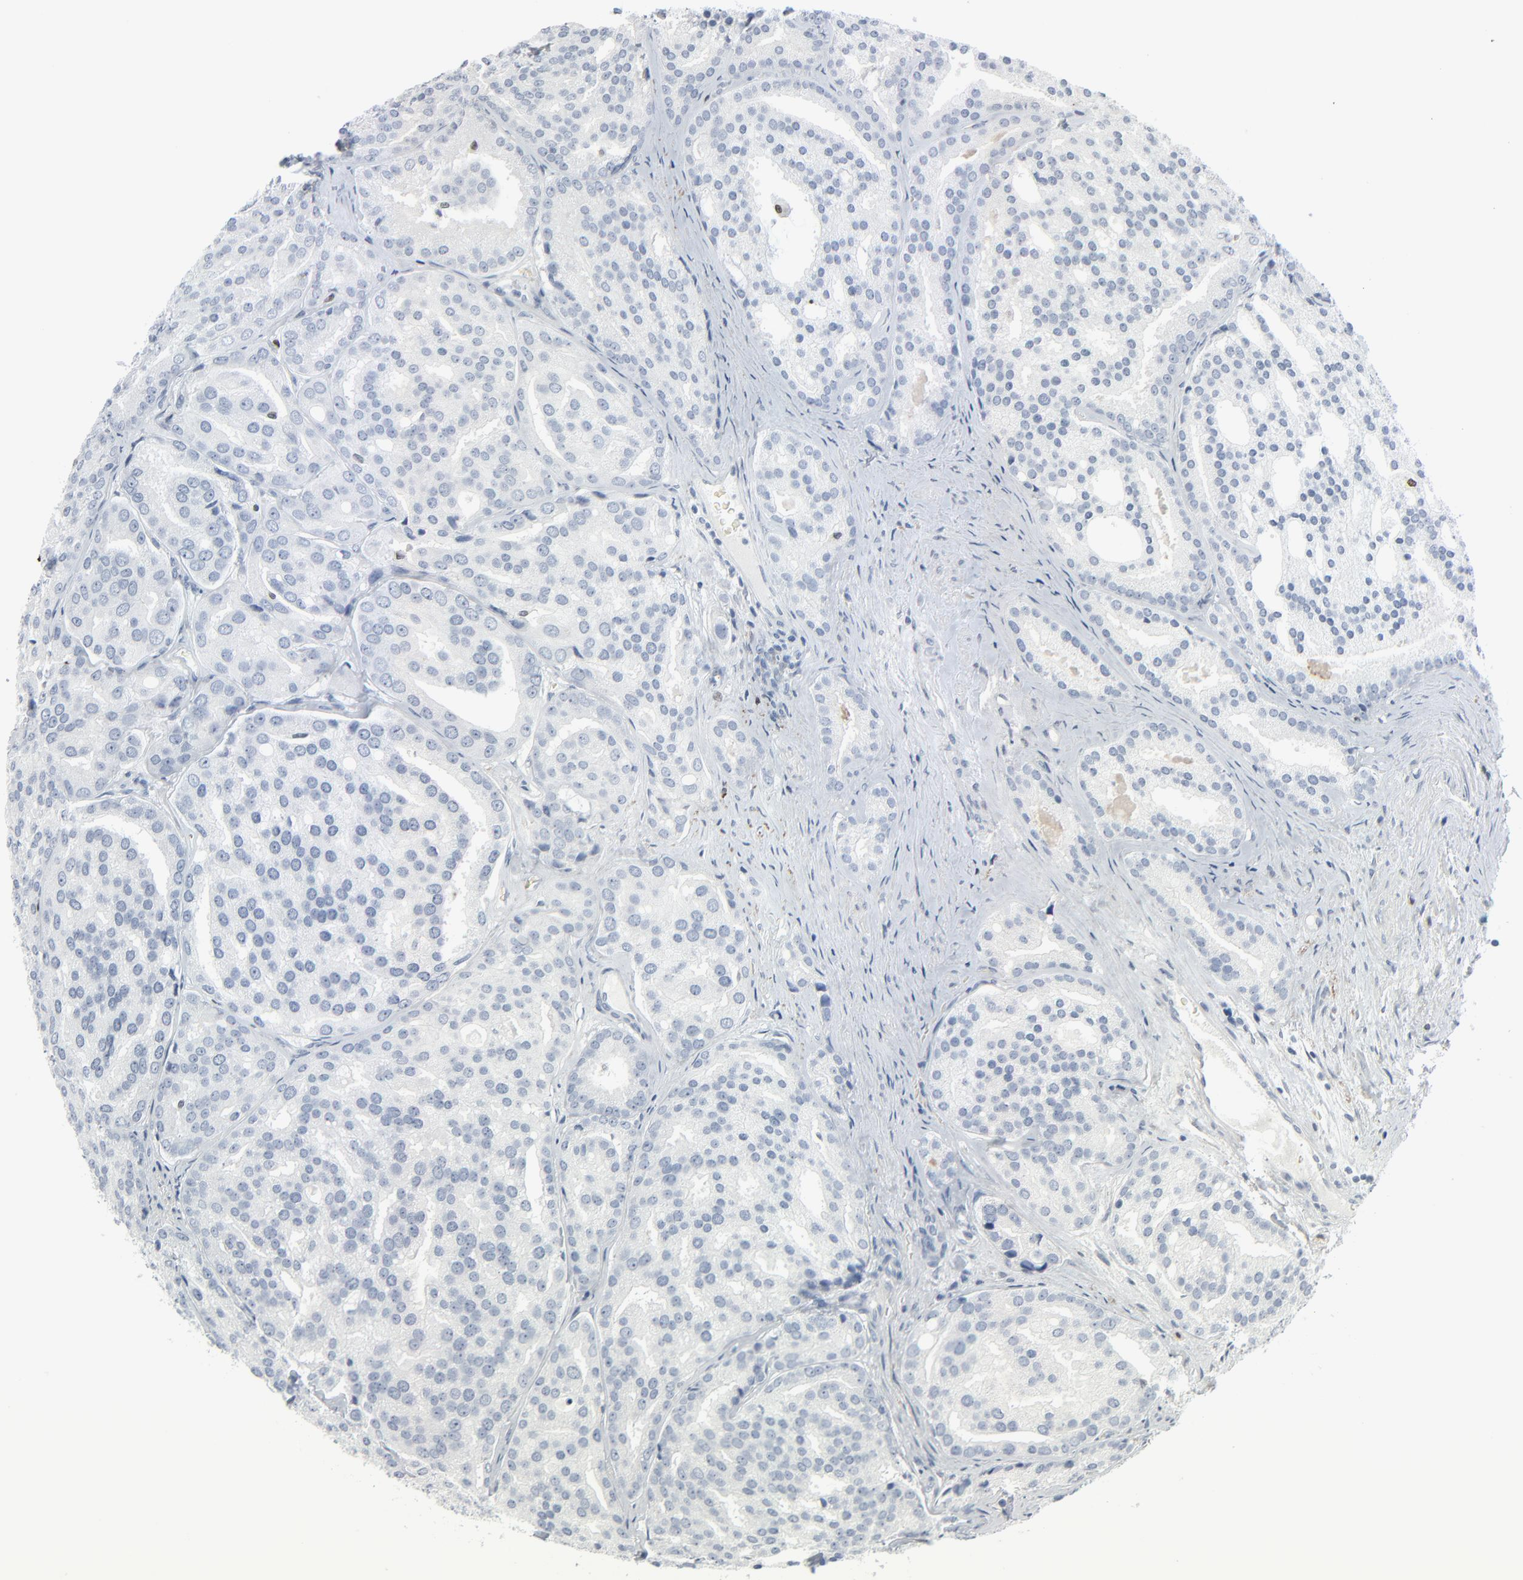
{"staining": {"intensity": "negative", "quantity": "none", "location": "none"}, "tissue": "prostate cancer", "cell_type": "Tumor cells", "image_type": "cancer", "snomed": [{"axis": "morphology", "description": "Adenocarcinoma, Medium grade"}, {"axis": "topography", "description": "Prostate"}], "caption": "This histopathology image is of prostate cancer (medium-grade adenocarcinoma) stained with immunohistochemistry (IHC) to label a protein in brown with the nuclei are counter-stained blue. There is no expression in tumor cells. Nuclei are stained in blue.", "gene": "MITF", "patient": {"sex": "male", "age": 73}}